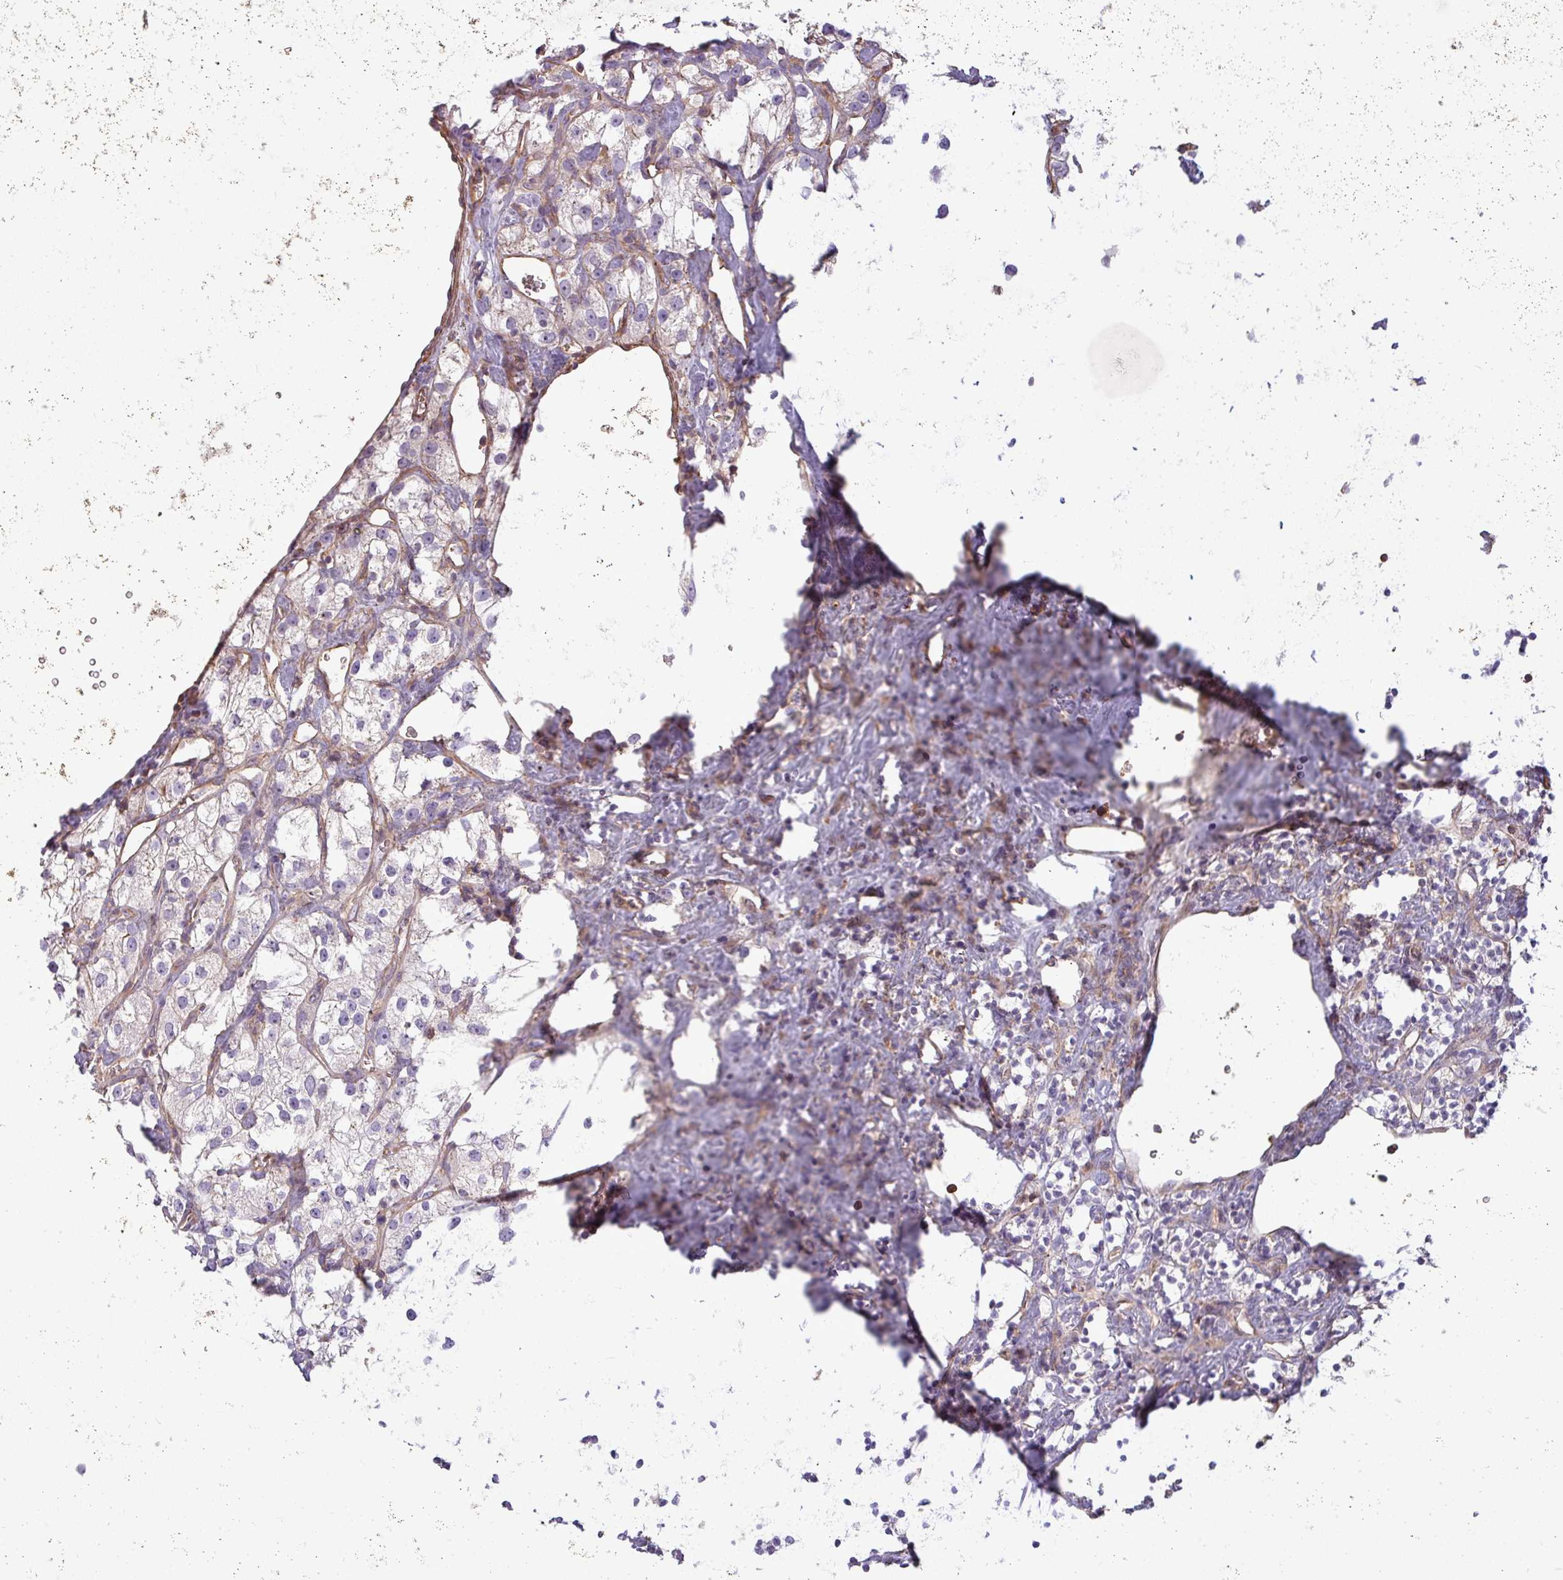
{"staining": {"intensity": "negative", "quantity": "none", "location": "none"}, "tissue": "renal cancer", "cell_type": "Tumor cells", "image_type": "cancer", "snomed": [{"axis": "morphology", "description": "Adenocarcinoma, NOS"}, {"axis": "topography", "description": "Kidney"}], "caption": "Adenocarcinoma (renal) was stained to show a protein in brown. There is no significant staining in tumor cells. (Stains: DAB immunohistochemistry with hematoxylin counter stain, Microscopy: brightfield microscopy at high magnification).", "gene": "ZNF835", "patient": {"sex": "male", "age": 77}}